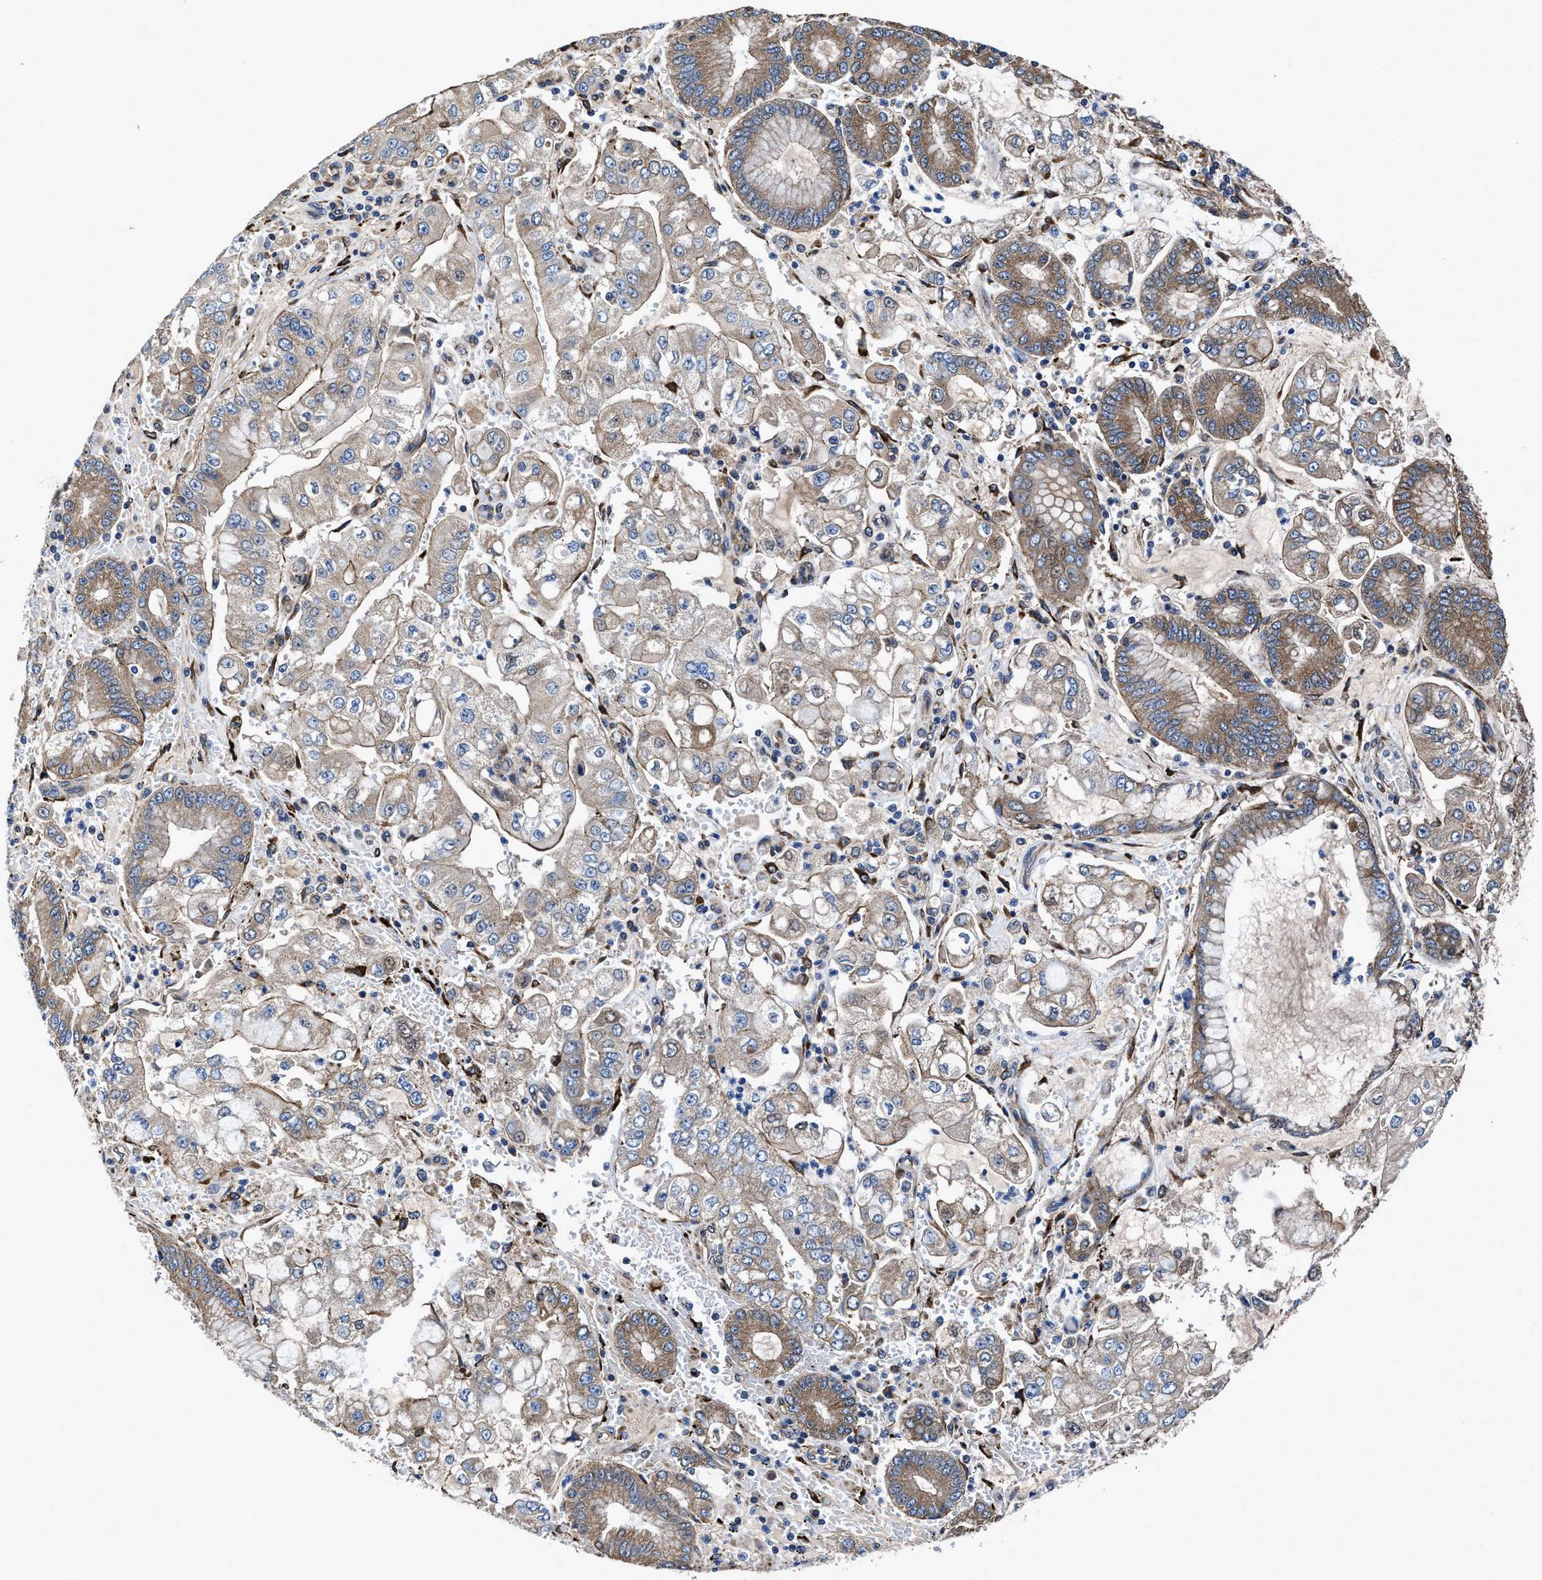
{"staining": {"intensity": "moderate", "quantity": "25%-75%", "location": "cytoplasmic/membranous"}, "tissue": "stomach cancer", "cell_type": "Tumor cells", "image_type": "cancer", "snomed": [{"axis": "morphology", "description": "Adenocarcinoma, NOS"}, {"axis": "topography", "description": "Stomach"}], "caption": "Immunohistochemistry (IHC) (DAB) staining of stomach adenocarcinoma displays moderate cytoplasmic/membranous protein expression in approximately 25%-75% of tumor cells.", "gene": "IDNK", "patient": {"sex": "male", "age": 76}}